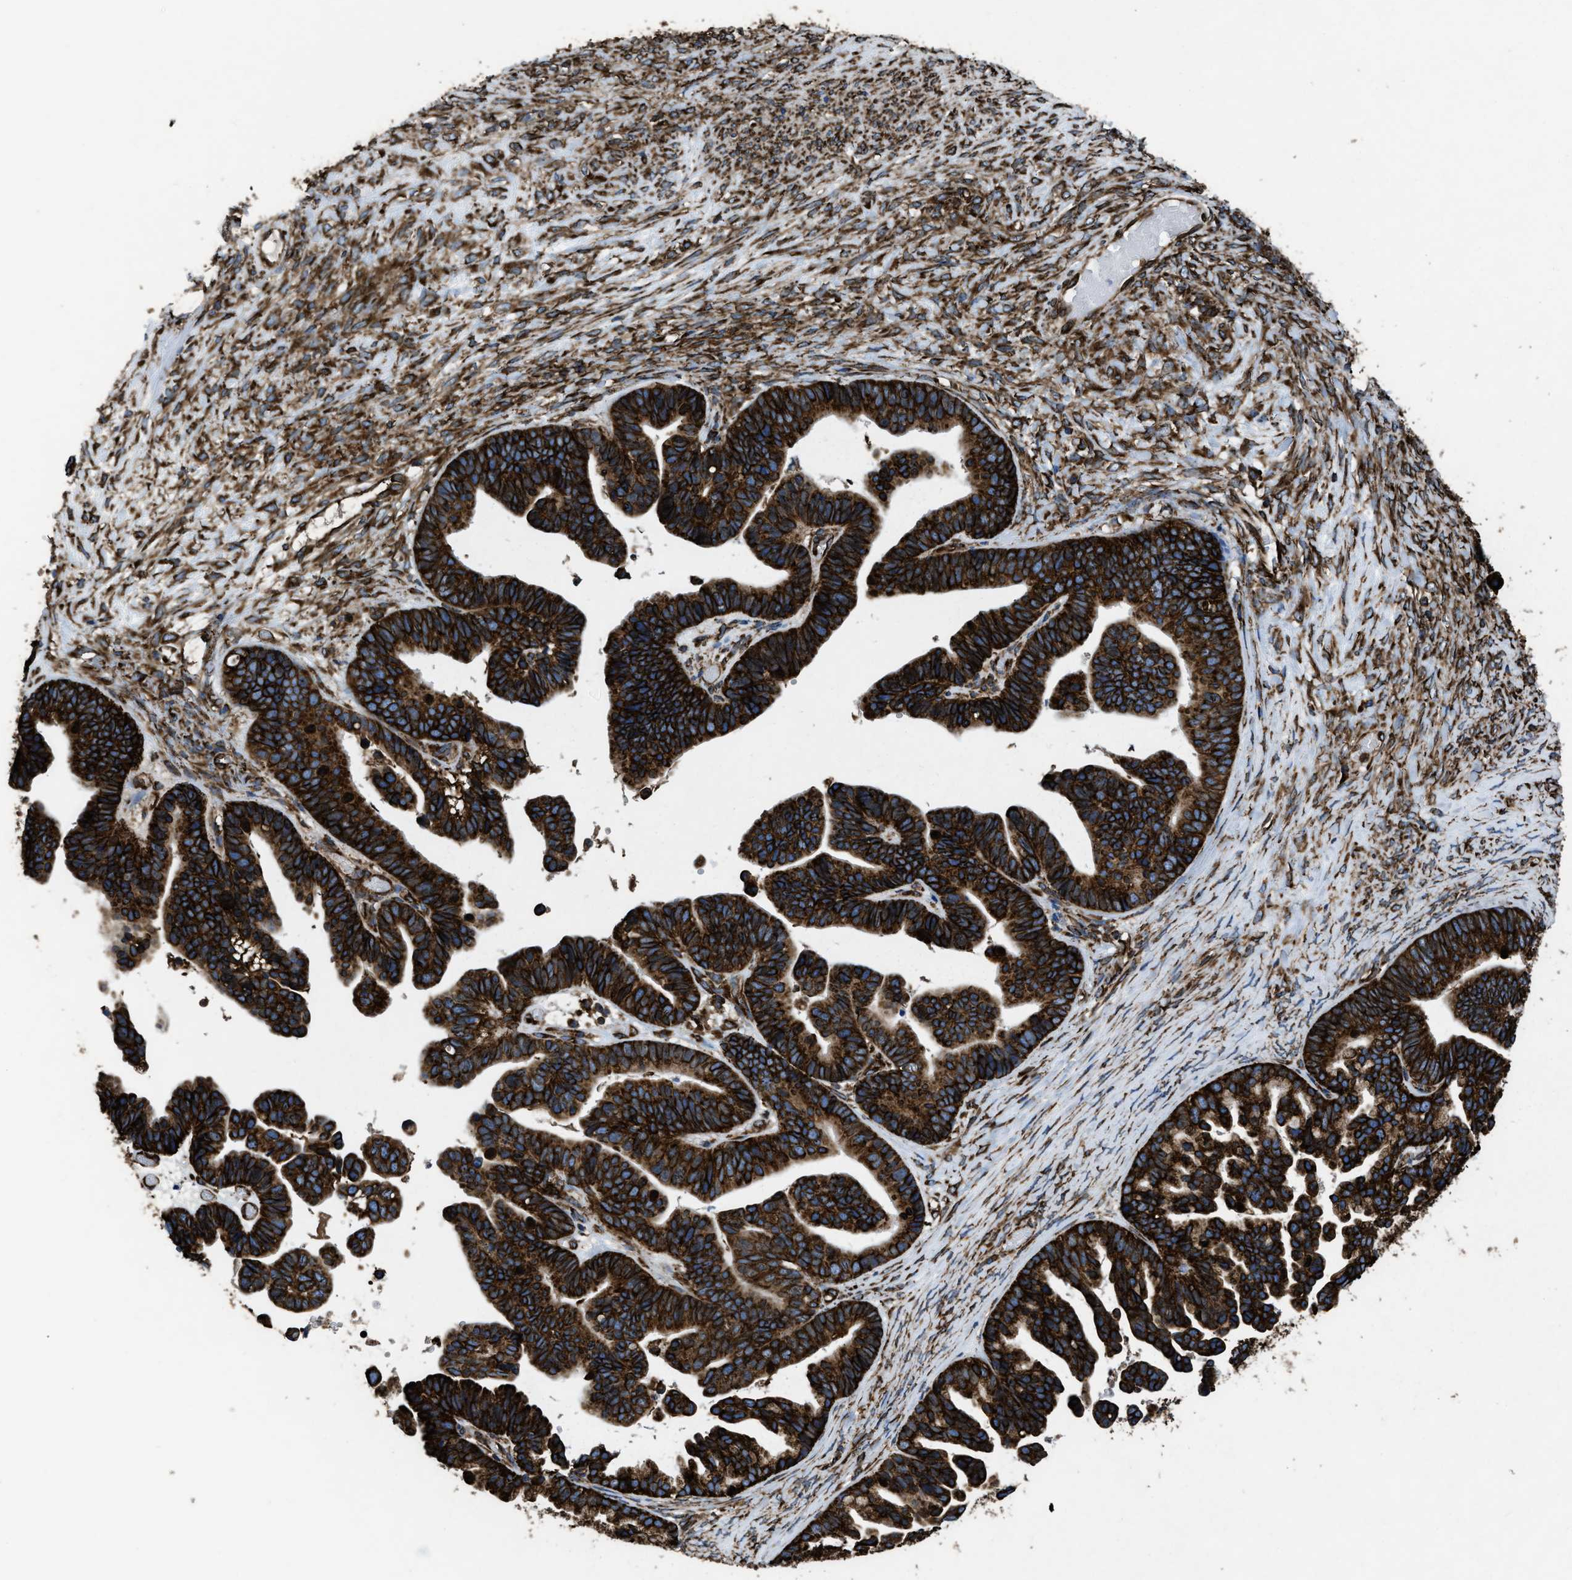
{"staining": {"intensity": "strong", "quantity": ">75%", "location": "cytoplasmic/membranous"}, "tissue": "ovarian cancer", "cell_type": "Tumor cells", "image_type": "cancer", "snomed": [{"axis": "morphology", "description": "Cystadenocarcinoma, serous, NOS"}, {"axis": "topography", "description": "Ovary"}], "caption": "A photomicrograph of human ovarian cancer (serous cystadenocarcinoma) stained for a protein shows strong cytoplasmic/membranous brown staining in tumor cells. The protein is stained brown, and the nuclei are stained in blue (DAB (3,3'-diaminobenzidine) IHC with brightfield microscopy, high magnification).", "gene": "CAPRIN1", "patient": {"sex": "female", "age": 56}}